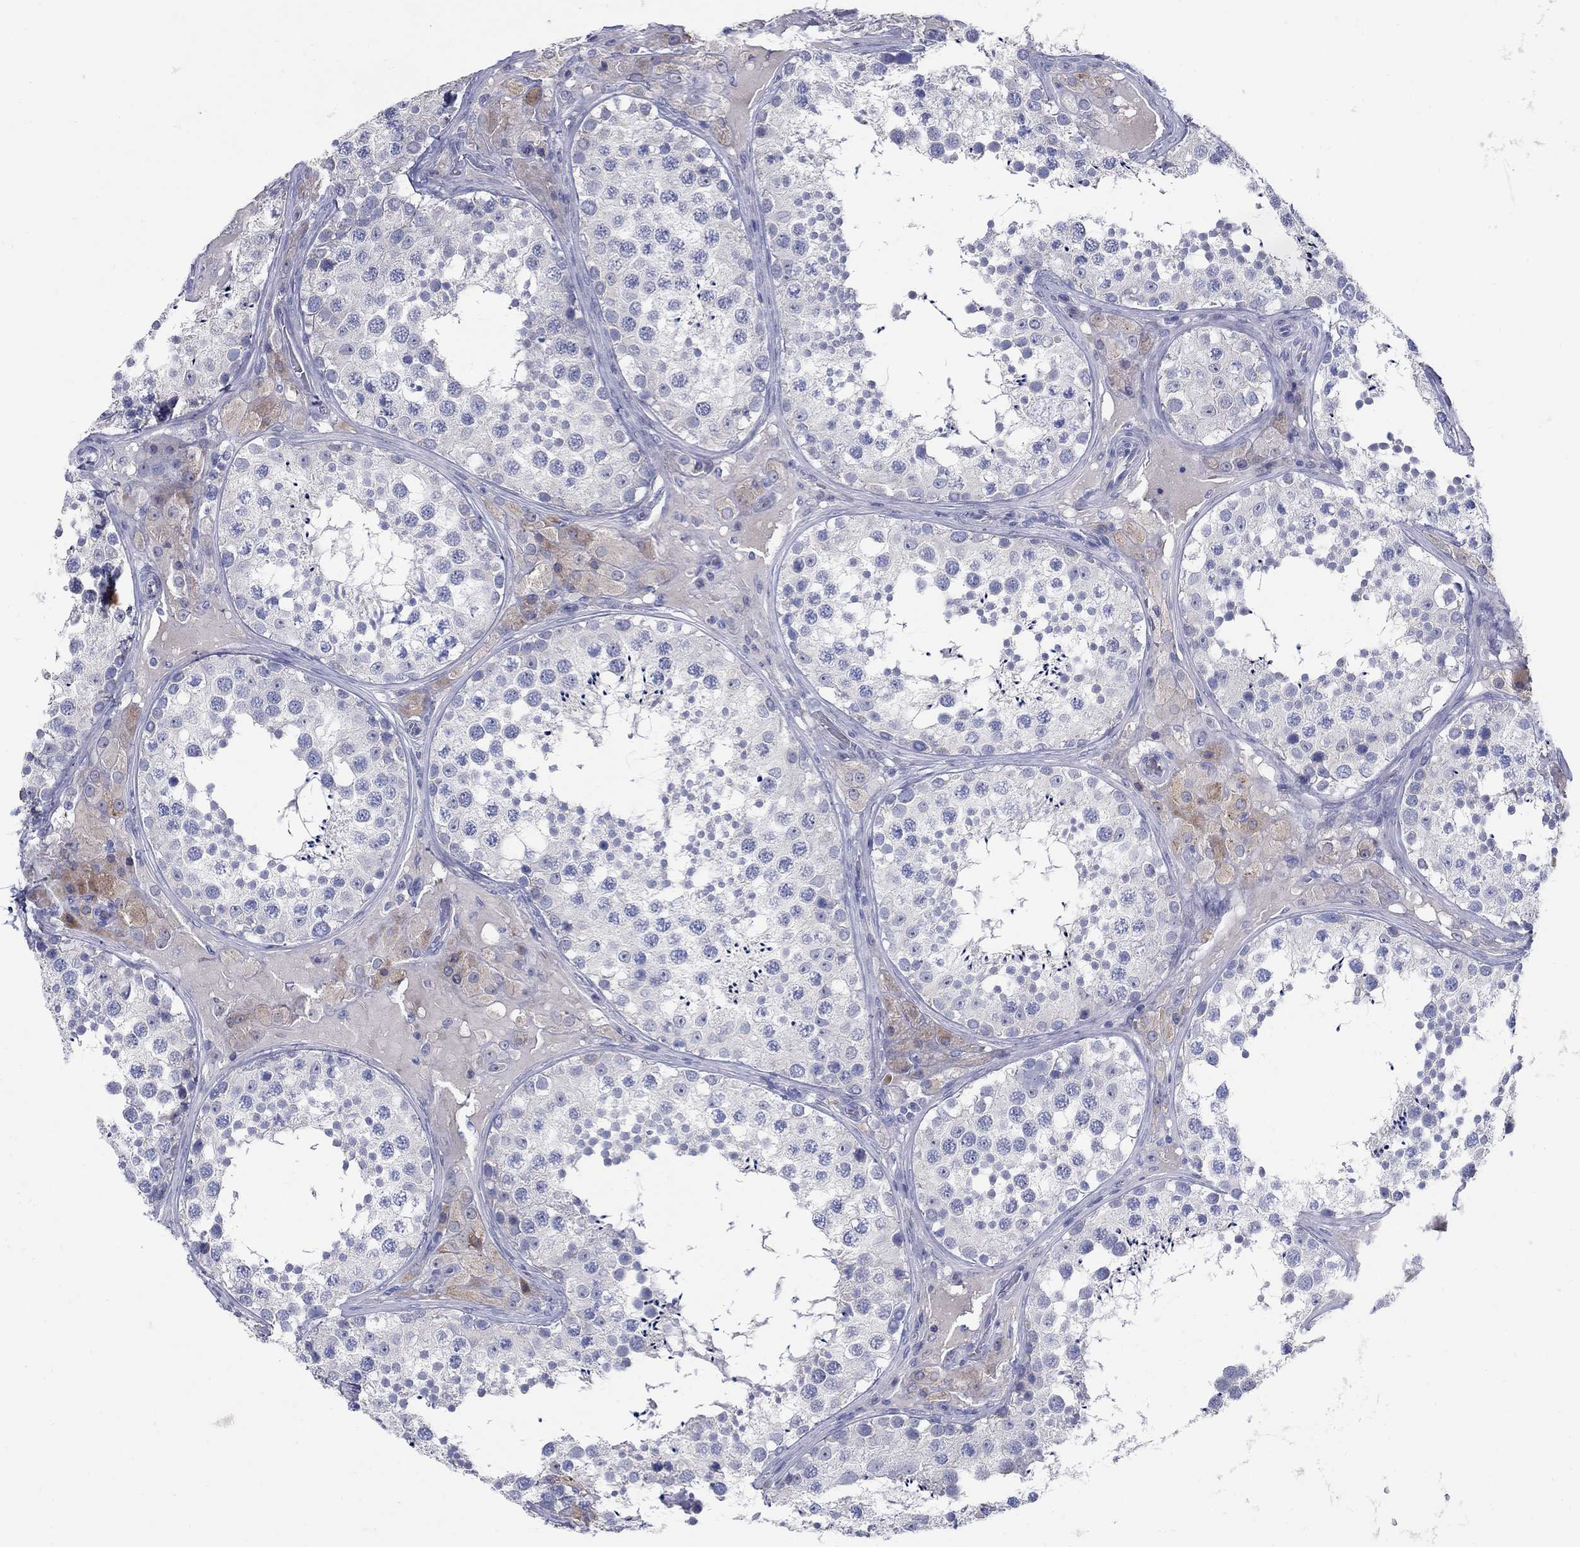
{"staining": {"intensity": "negative", "quantity": "none", "location": "none"}, "tissue": "testis", "cell_type": "Cells in seminiferous ducts", "image_type": "normal", "snomed": [{"axis": "morphology", "description": "Normal tissue, NOS"}, {"axis": "topography", "description": "Testis"}], "caption": "This is an immunohistochemistry (IHC) histopathology image of unremarkable human testis. There is no staining in cells in seminiferous ducts.", "gene": "REEP2", "patient": {"sex": "male", "age": 34}}